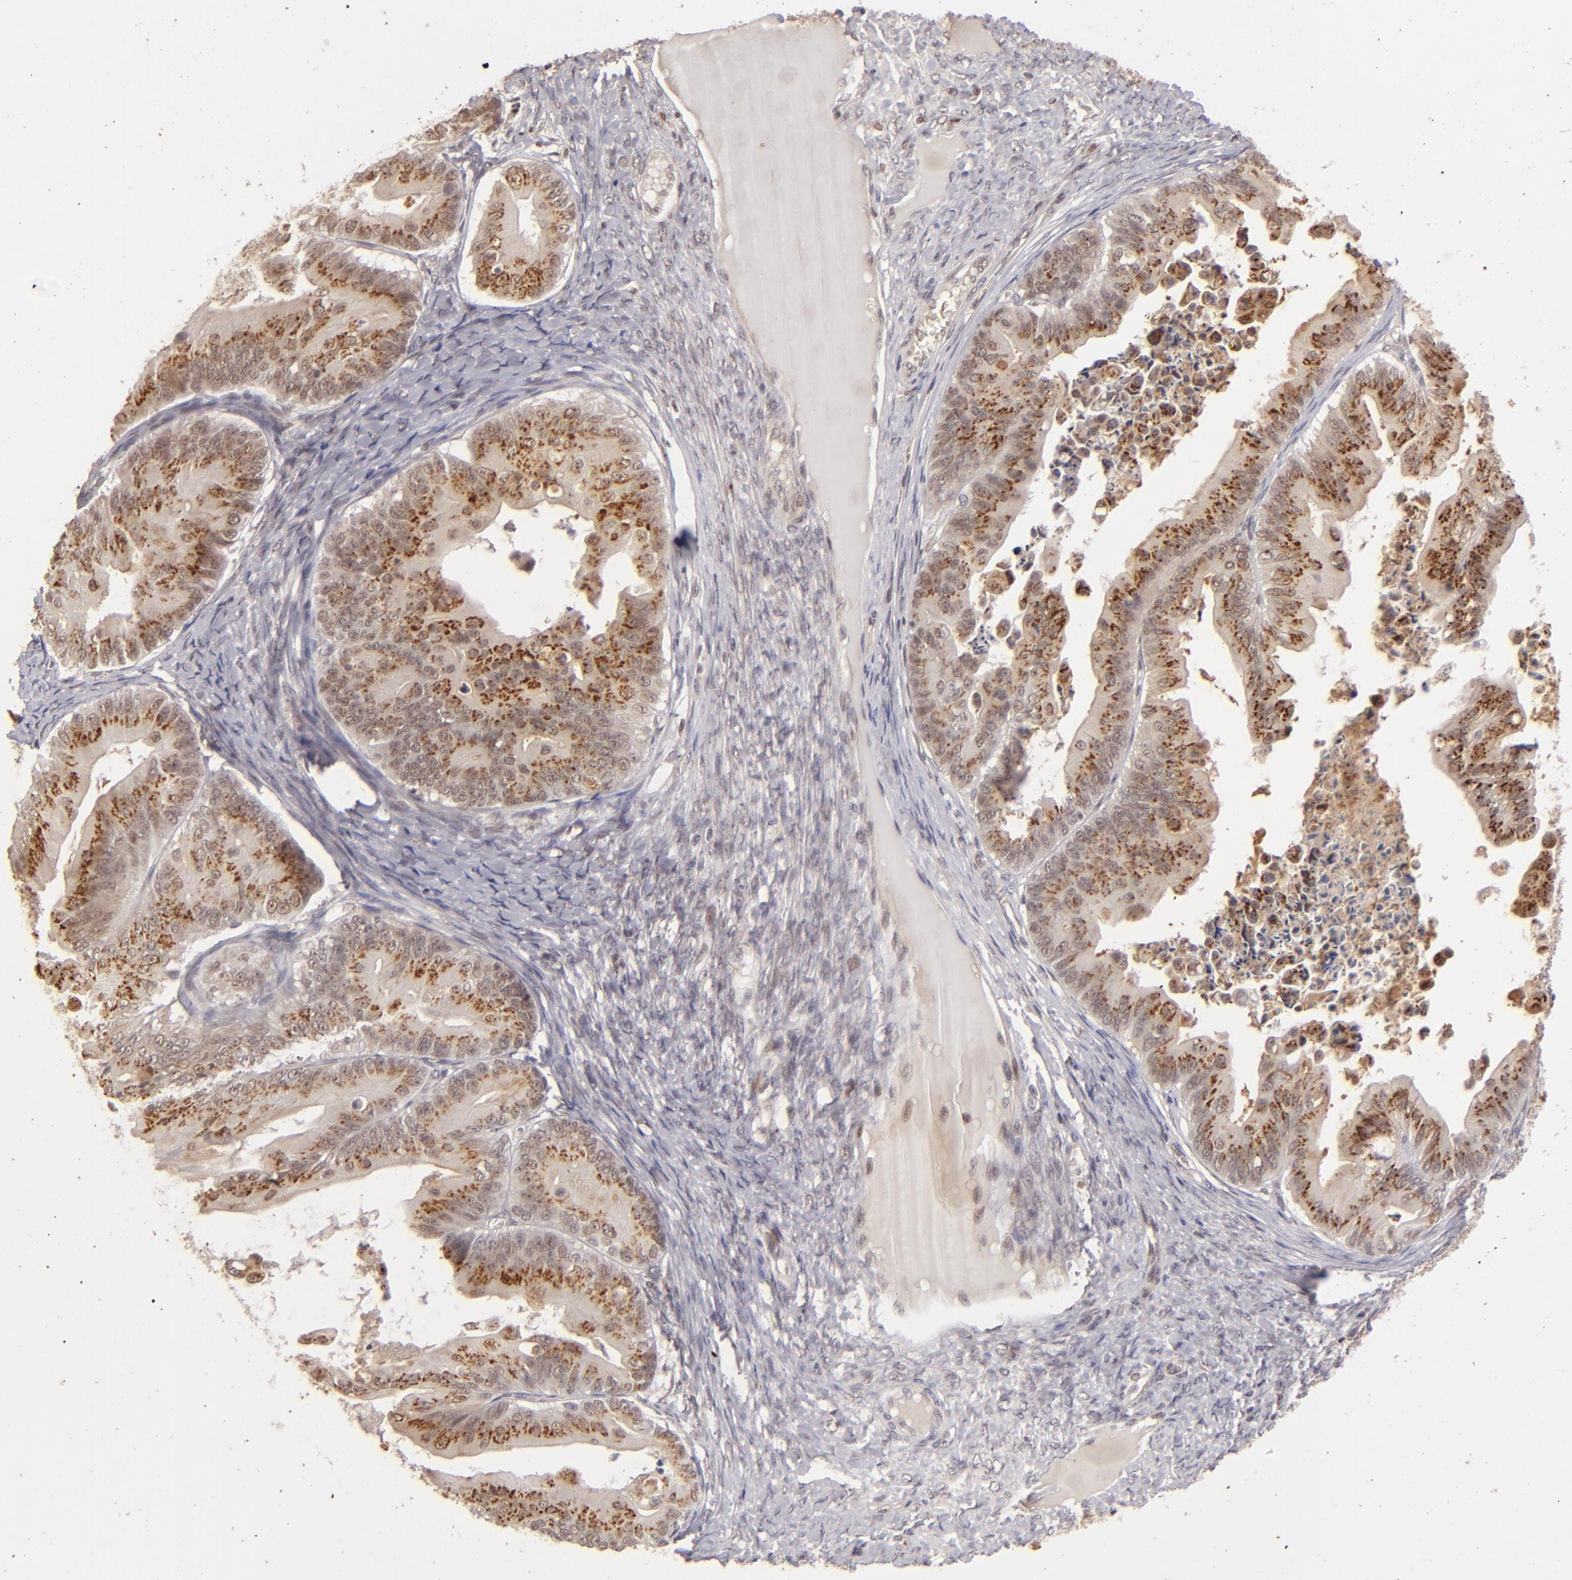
{"staining": {"intensity": "strong", "quantity": "25%-75%", "location": "cytoplasmic/membranous"}, "tissue": "ovarian cancer", "cell_type": "Tumor cells", "image_type": "cancer", "snomed": [{"axis": "morphology", "description": "Cystadenocarcinoma, mucinous, NOS"}, {"axis": "topography", "description": "Ovary"}], "caption": "Immunohistochemical staining of ovarian cancer (mucinous cystadenocarcinoma) demonstrates high levels of strong cytoplasmic/membranous protein staining in about 25%-75% of tumor cells.", "gene": "DFFA", "patient": {"sex": "female", "age": 37}}